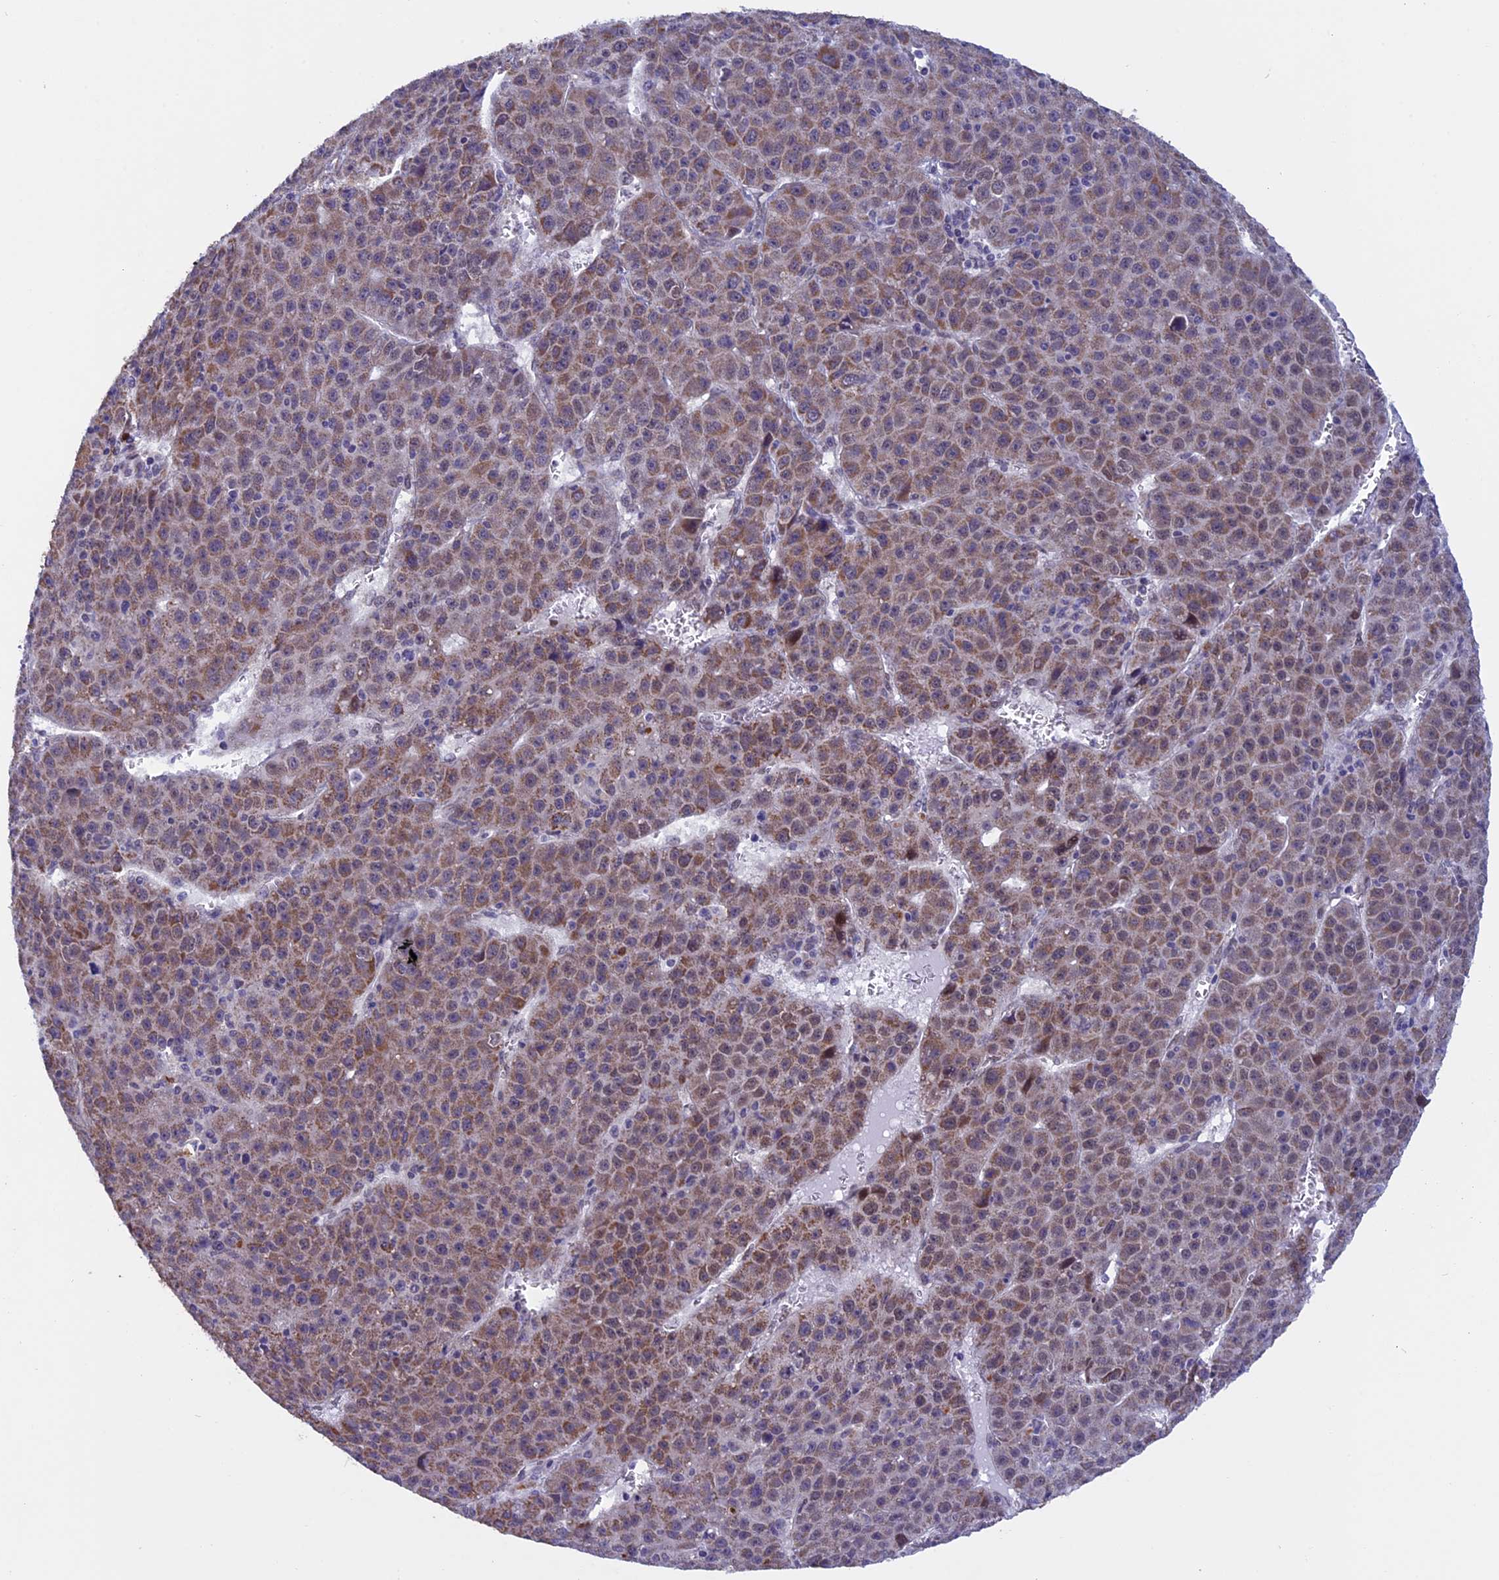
{"staining": {"intensity": "moderate", "quantity": ">75%", "location": "cytoplasmic/membranous,nuclear"}, "tissue": "liver cancer", "cell_type": "Tumor cells", "image_type": "cancer", "snomed": [{"axis": "morphology", "description": "Carcinoma, Hepatocellular, NOS"}, {"axis": "topography", "description": "Liver"}], "caption": "Immunohistochemistry (IHC) image of neoplastic tissue: human liver cancer (hepatocellular carcinoma) stained using immunohistochemistry (IHC) demonstrates medium levels of moderate protein expression localized specifically in the cytoplasmic/membranous and nuclear of tumor cells, appearing as a cytoplasmic/membranous and nuclear brown color.", "gene": "ZNF317", "patient": {"sex": "female", "age": 53}}